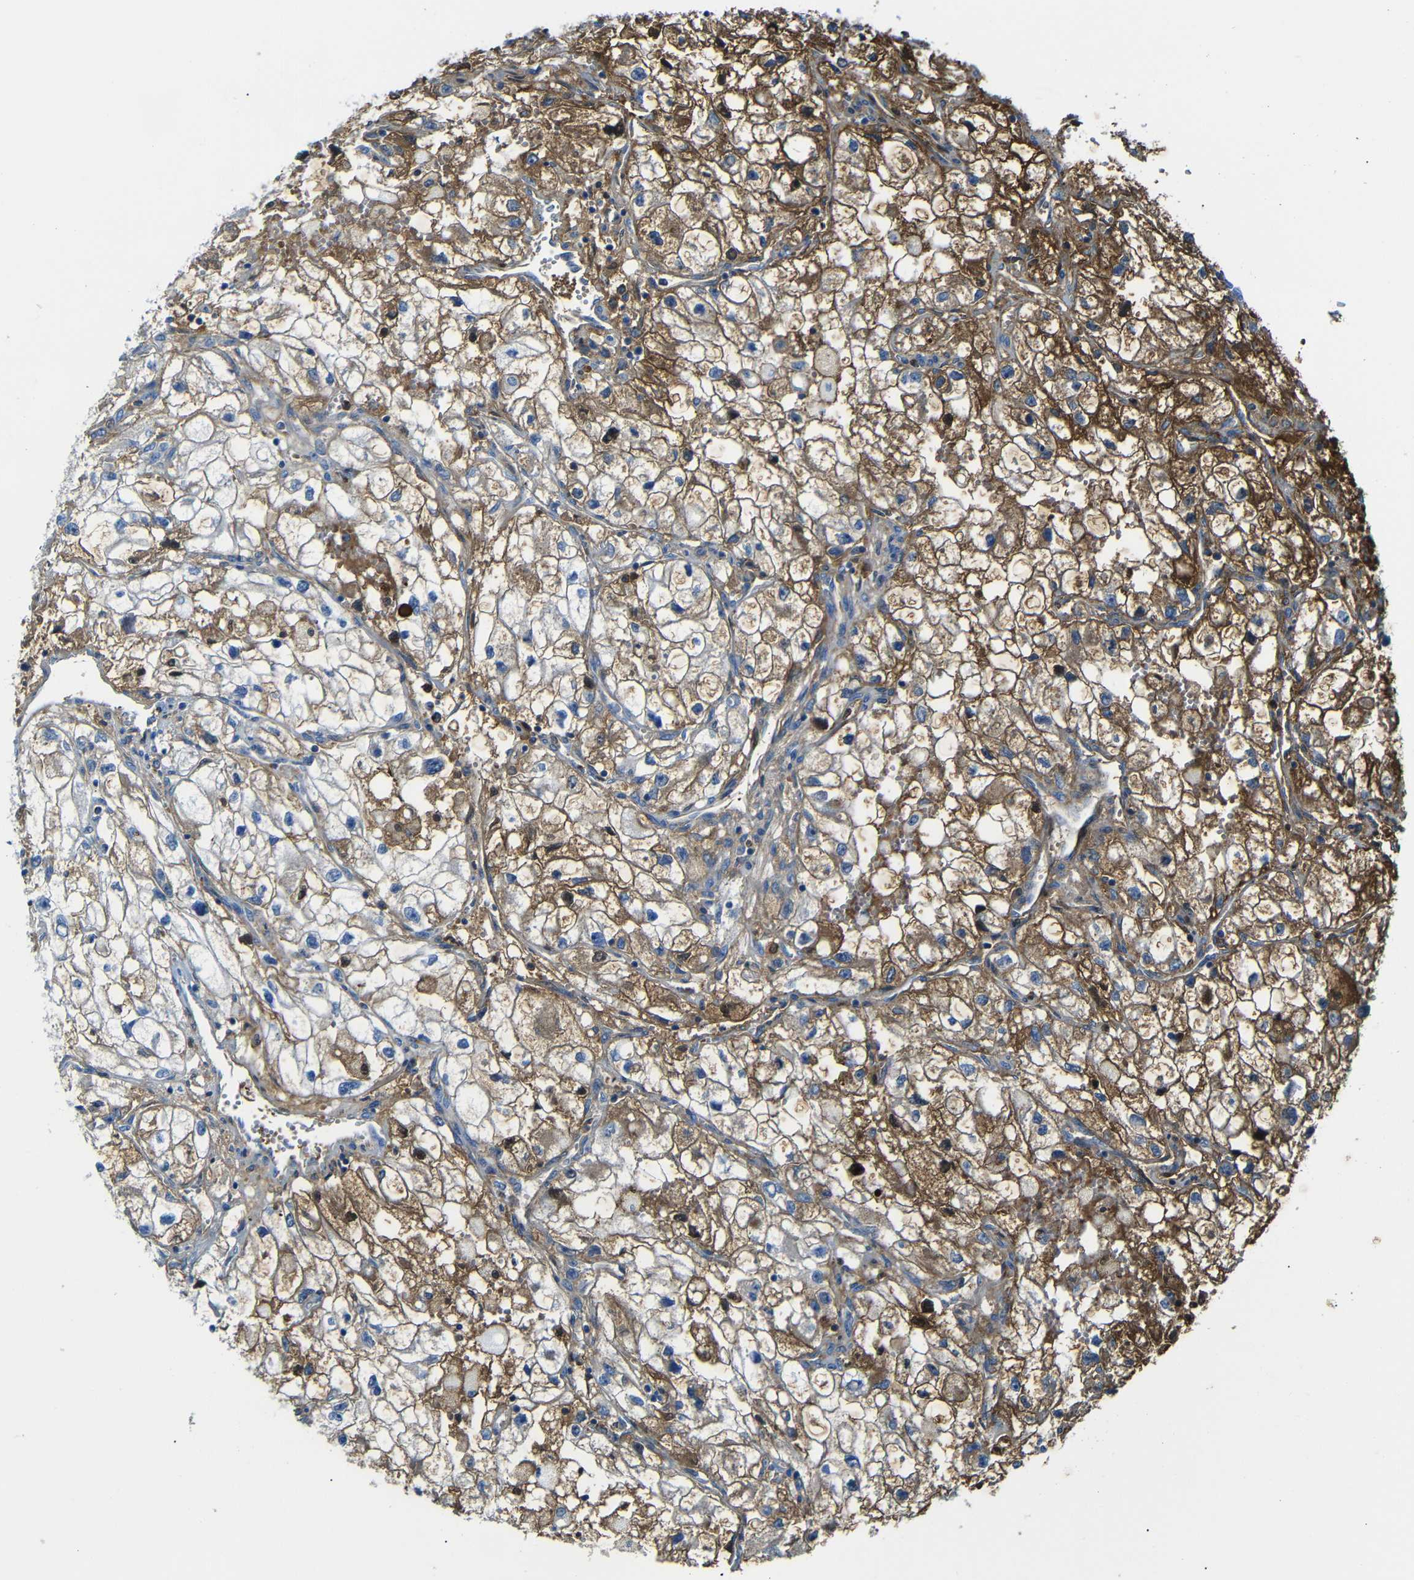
{"staining": {"intensity": "negative", "quantity": "none", "location": "none"}, "tissue": "renal cancer", "cell_type": "Tumor cells", "image_type": "cancer", "snomed": [{"axis": "morphology", "description": "Adenocarcinoma, NOS"}, {"axis": "topography", "description": "Kidney"}], "caption": "This is an IHC image of renal cancer (adenocarcinoma). There is no staining in tumor cells.", "gene": "SERPINA1", "patient": {"sex": "female", "age": 70}}